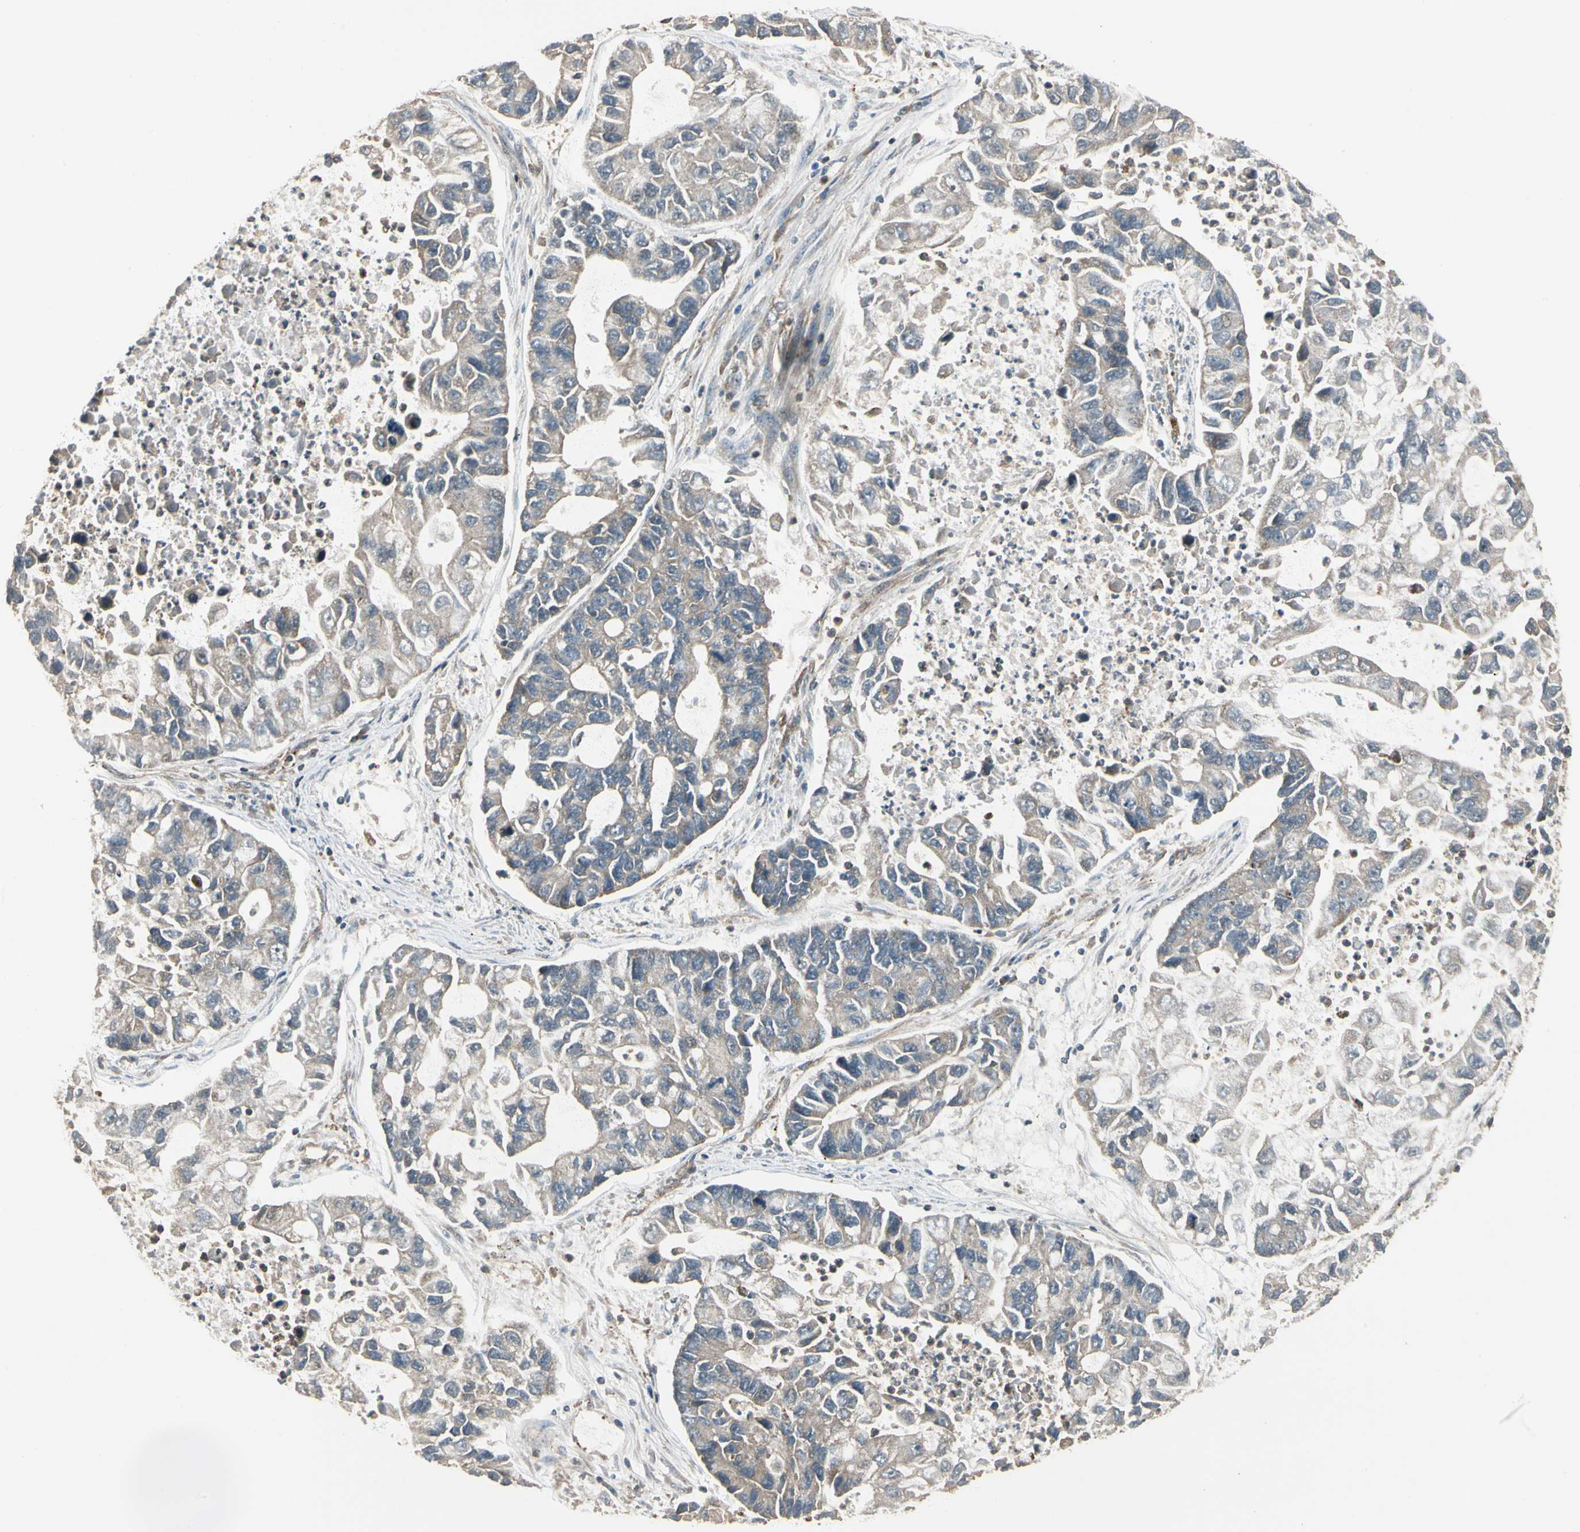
{"staining": {"intensity": "weak", "quantity": ">75%", "location": "cytoplasmic/membranous"}, "tissue": "lung cancer", "cell_type": "Tumor cells", "image_type": "cancer", "snomed": [{"axis": "morphology", "description": "Adenocarcinoma, NOS"}, {"axis": "topography", "description": "Lung"}], "caption": "Lung cancer (adenocarcinoma) stained for a protein (brown) reveals weak cytoplasmic/membranous positive staining in about >75% of tumor cells.", "gene": "FKBP15", "patient": {"sex": "female", "age": 51}}